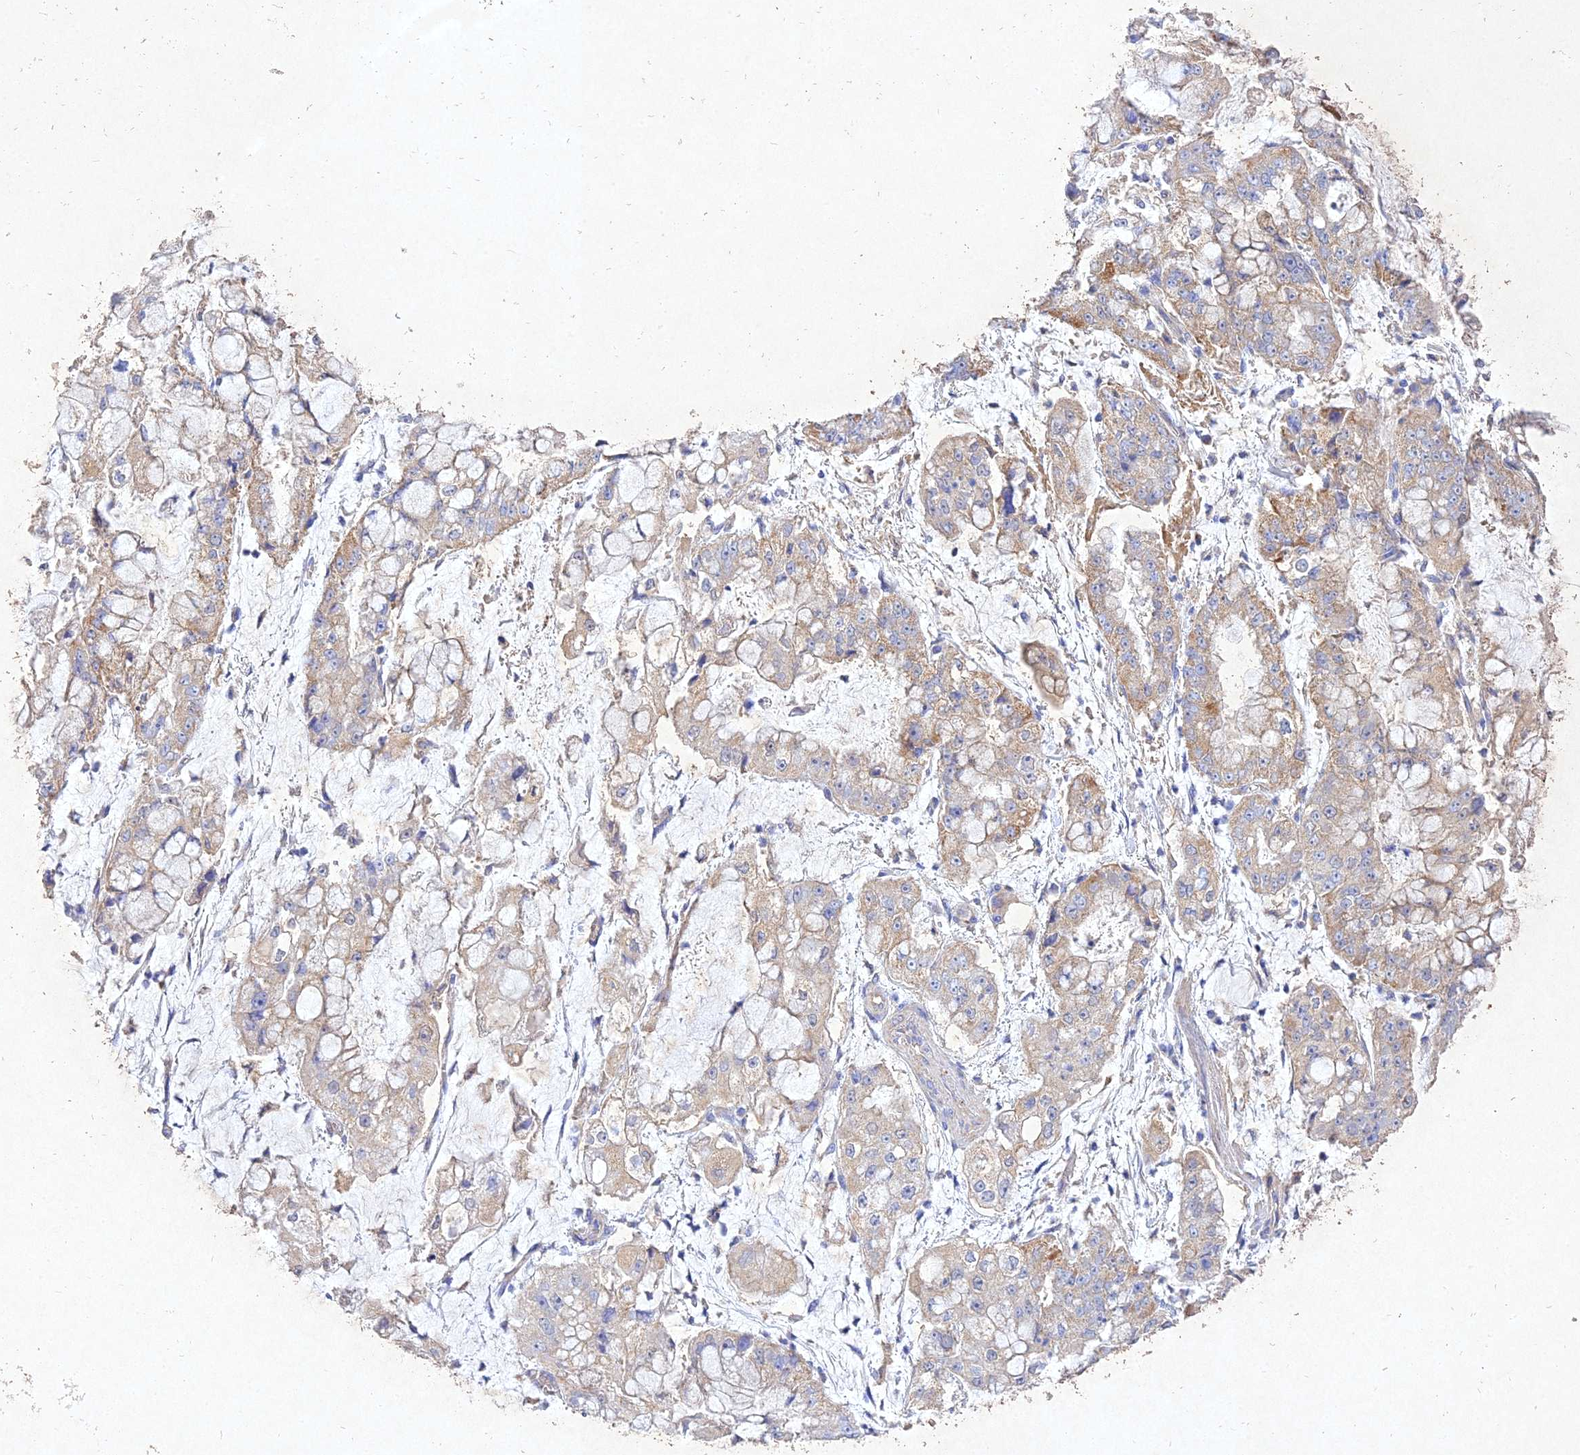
{"staining": {"intensity": "weak", "quantity": "25%-75%", "location": "cytoplasmic/membranous"}, "tissue": "stomach cancer", "cell_type": "Tumor cells", "image_type": "cancer", "snomed": [{"axis": "morphology", "description": "Adenocarcinoma, NOS"}, {"axis": "topography", "description": "Stomach"}], "caption": "An immunohistochemistry (IHC) photomicrograph of tumor tissue is shown. Protein staining in brown labels weak cytoplasmic/membranous positivity in stomach adenocarcinoma within tumor cells.", "gene": "NDUFV1", "patient": {"sex": "male", "age": 76}}